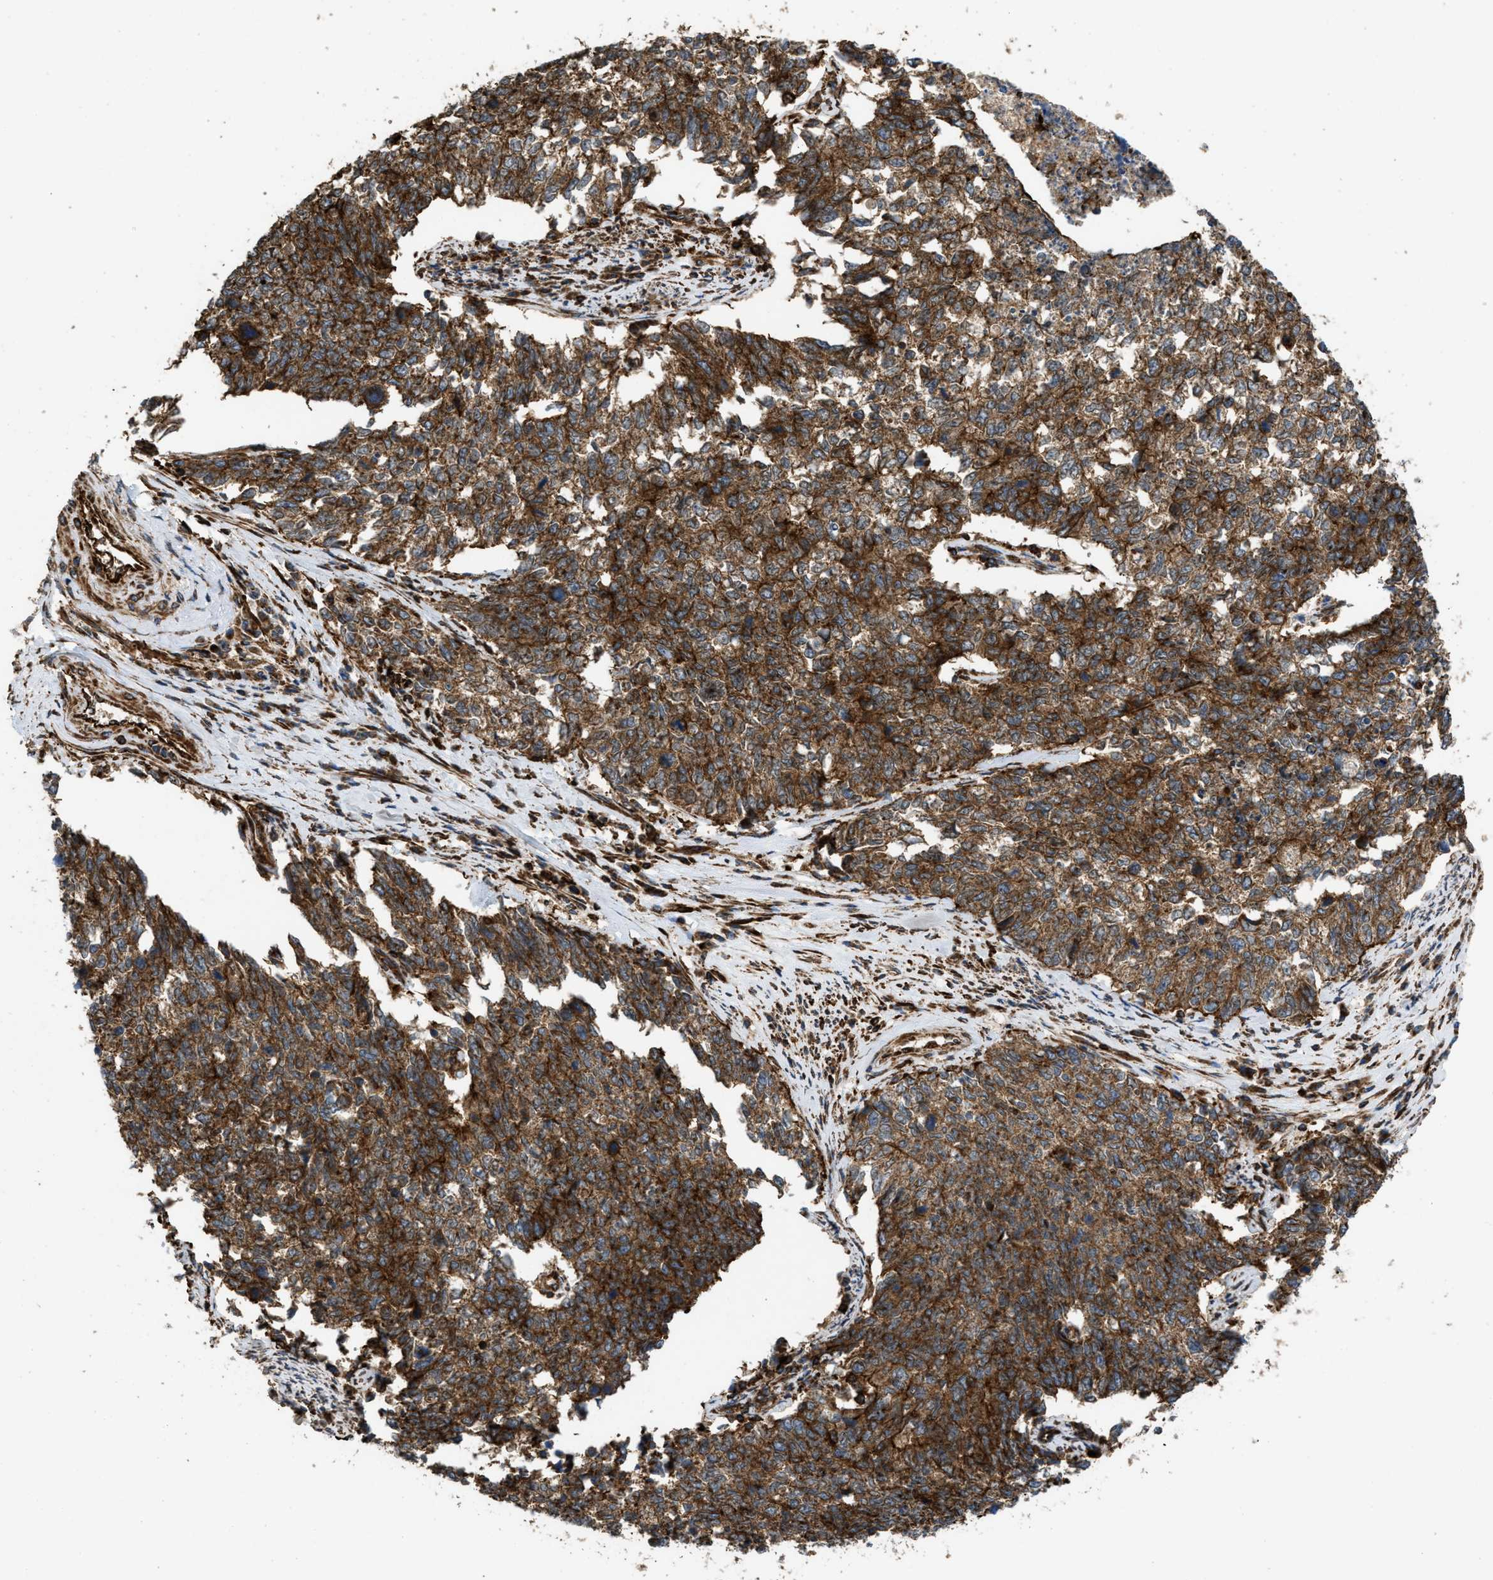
{"staining": {"intensity": "strong", "quantity": ">75%", "location": "cytoplasmic/membranous"}, "tissue": "cervical cancer", "cell_type": "Tumor cells", "image_type": "cancer", "snomed": [{"axis": "morphology", "description": "Squamous cell carcinoma, NOS"}, {"axis": "topography", "description": "Cervix"}], "caption": "Immunohistochemistry (IHC) (DAB (3,3'-diaminobenzidine)) staining of cervical cancer shows strong cytoplasmic/membranous protein expression in about >75% of tumor cells. The protein is stained brown, and the nuclei are stained in blue (DAB IHC with brightfield microscopy, high magnification).", "gene": "EGLN1", "patient": {"sex": "female", "age": 63}}